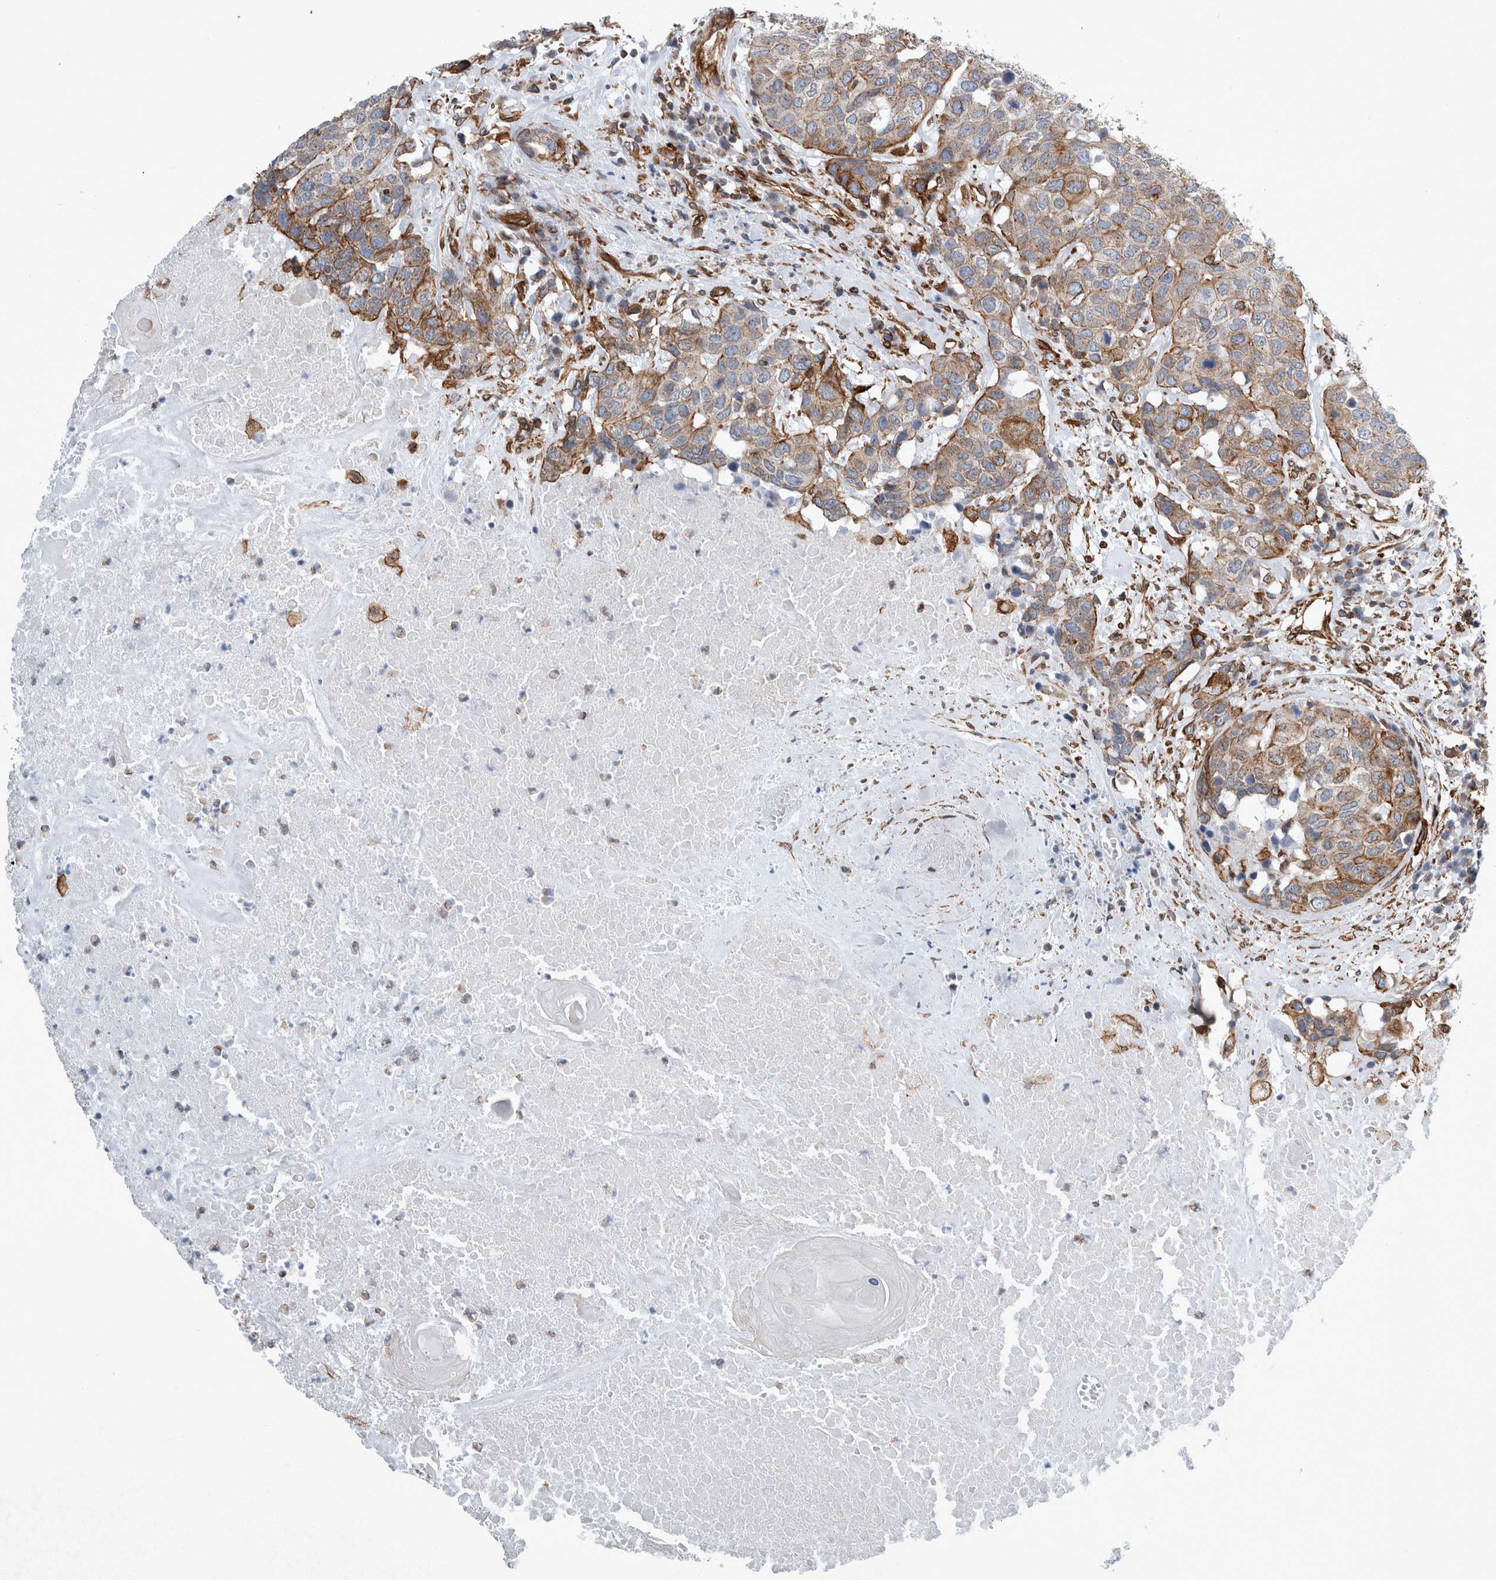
{"staining": {"intensity": "moderate", "quantity": ">75%", "location": "cytoplasmic/membranous"}, "tissue": "head and neck cancer", "cell_type": "Tumor cells", "image_type": "cancer", "snomed": [{"axis": "morphology", "description": "Squamous cell carcinoma, NOS"}, {"axis": "topography", "description": "Head-Neck"}], "caption": "Head and neck squamous cell carcinoma stained with immunohistochemistry exhibits moderate cytoplasmic/membranous expression in about >75% of tumor cells.", "gene": "PLEC", "patient": {"sex": "male", "age": 66}}